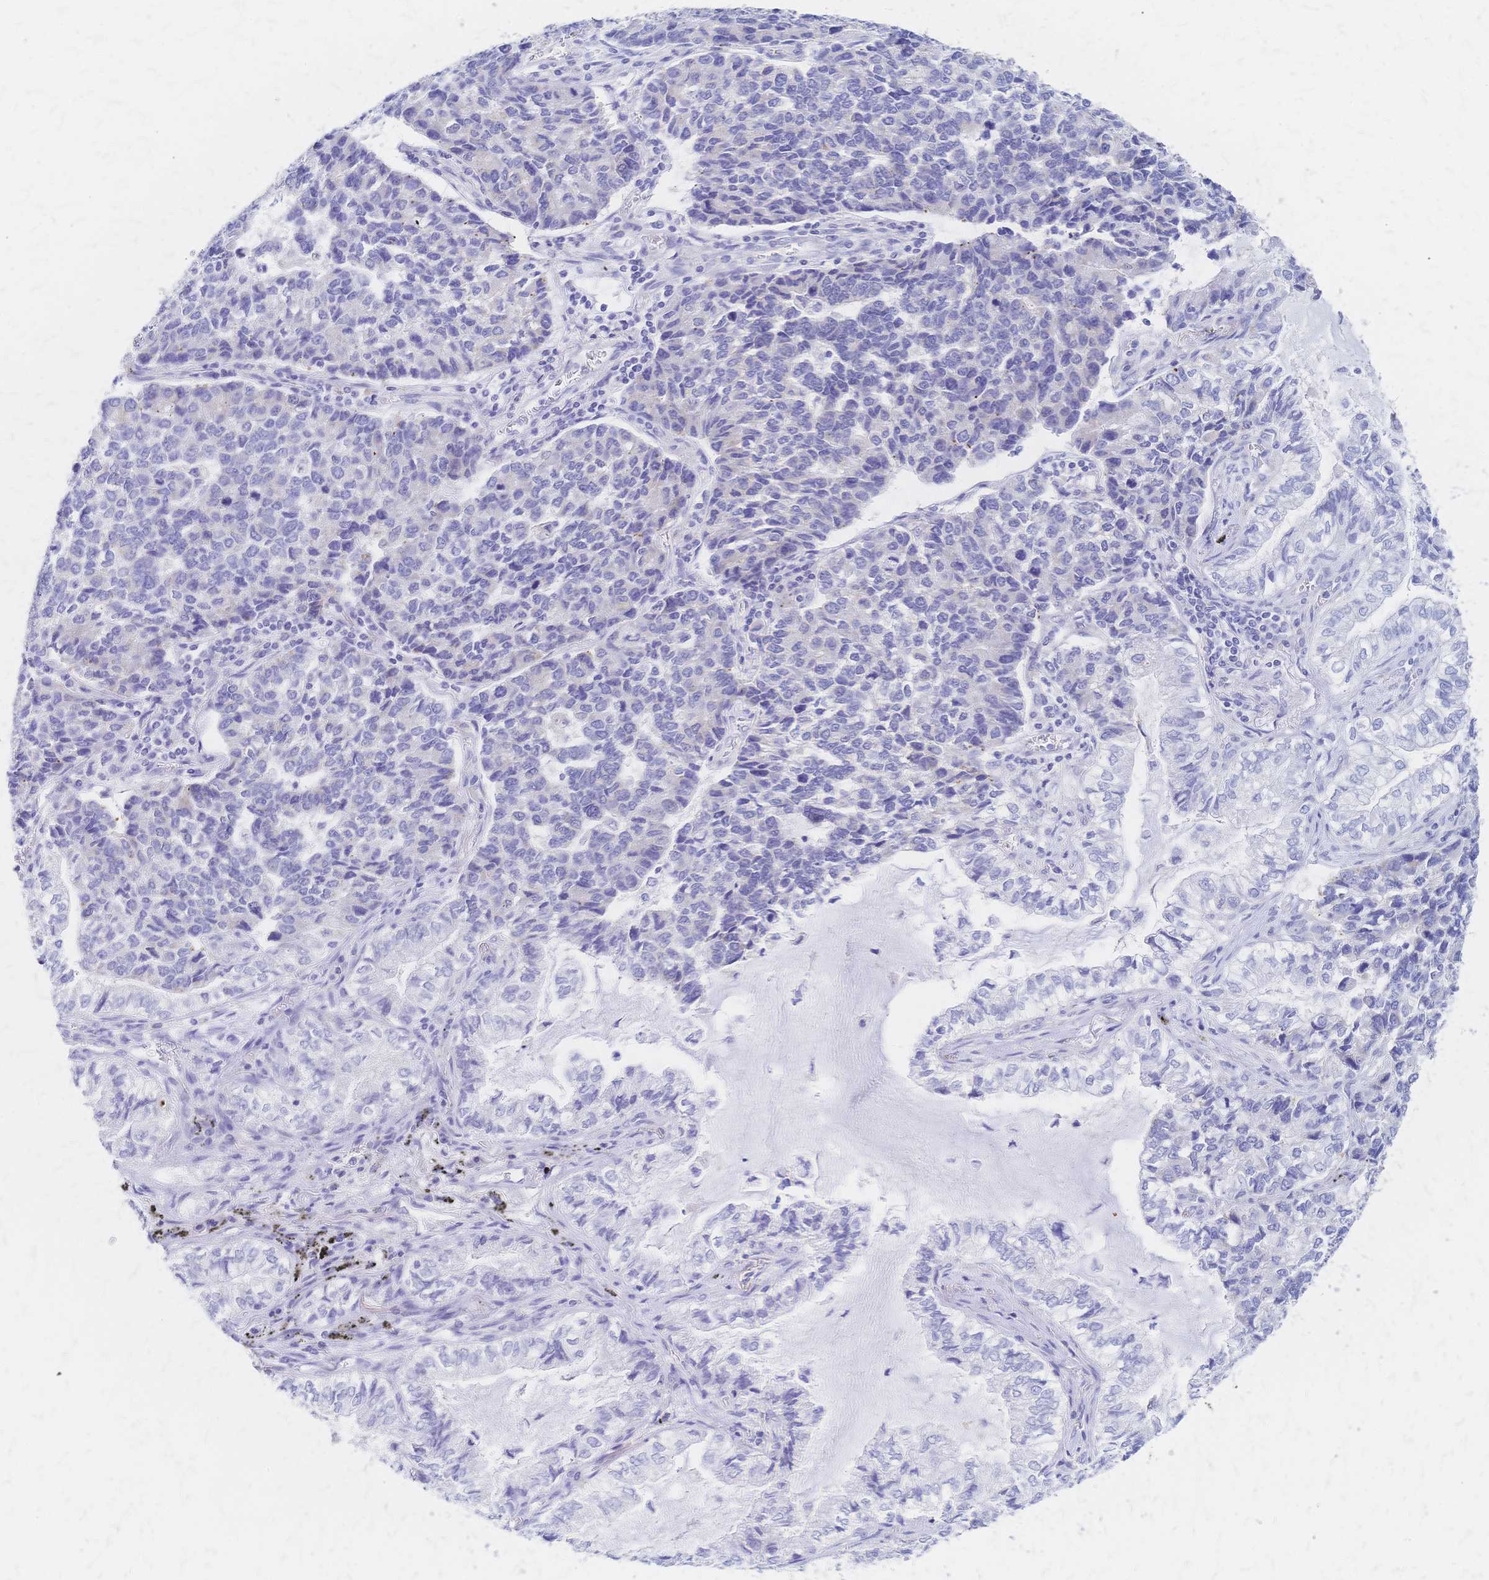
{"staining": {"intensity": "negative", "quantity": "none", "location": "none"}, "tissue": "lung cancer", "cell_type": "Tumor cells", "image_type": "cancer", "snomed": [{"axis": "morphology", "description": "Adenocarcinoma, NOS"}, {"axis": "topography", "description": "Lymph node"}, {"axis": "topography", "description": "Lung"}], "caption": "Tumor cells show no significant staining in lung cancer. (IHC, brightfield microscopy, high magnification).", "gene": "SLC5A1", "patient": {"sex": "male", "age": 66}}